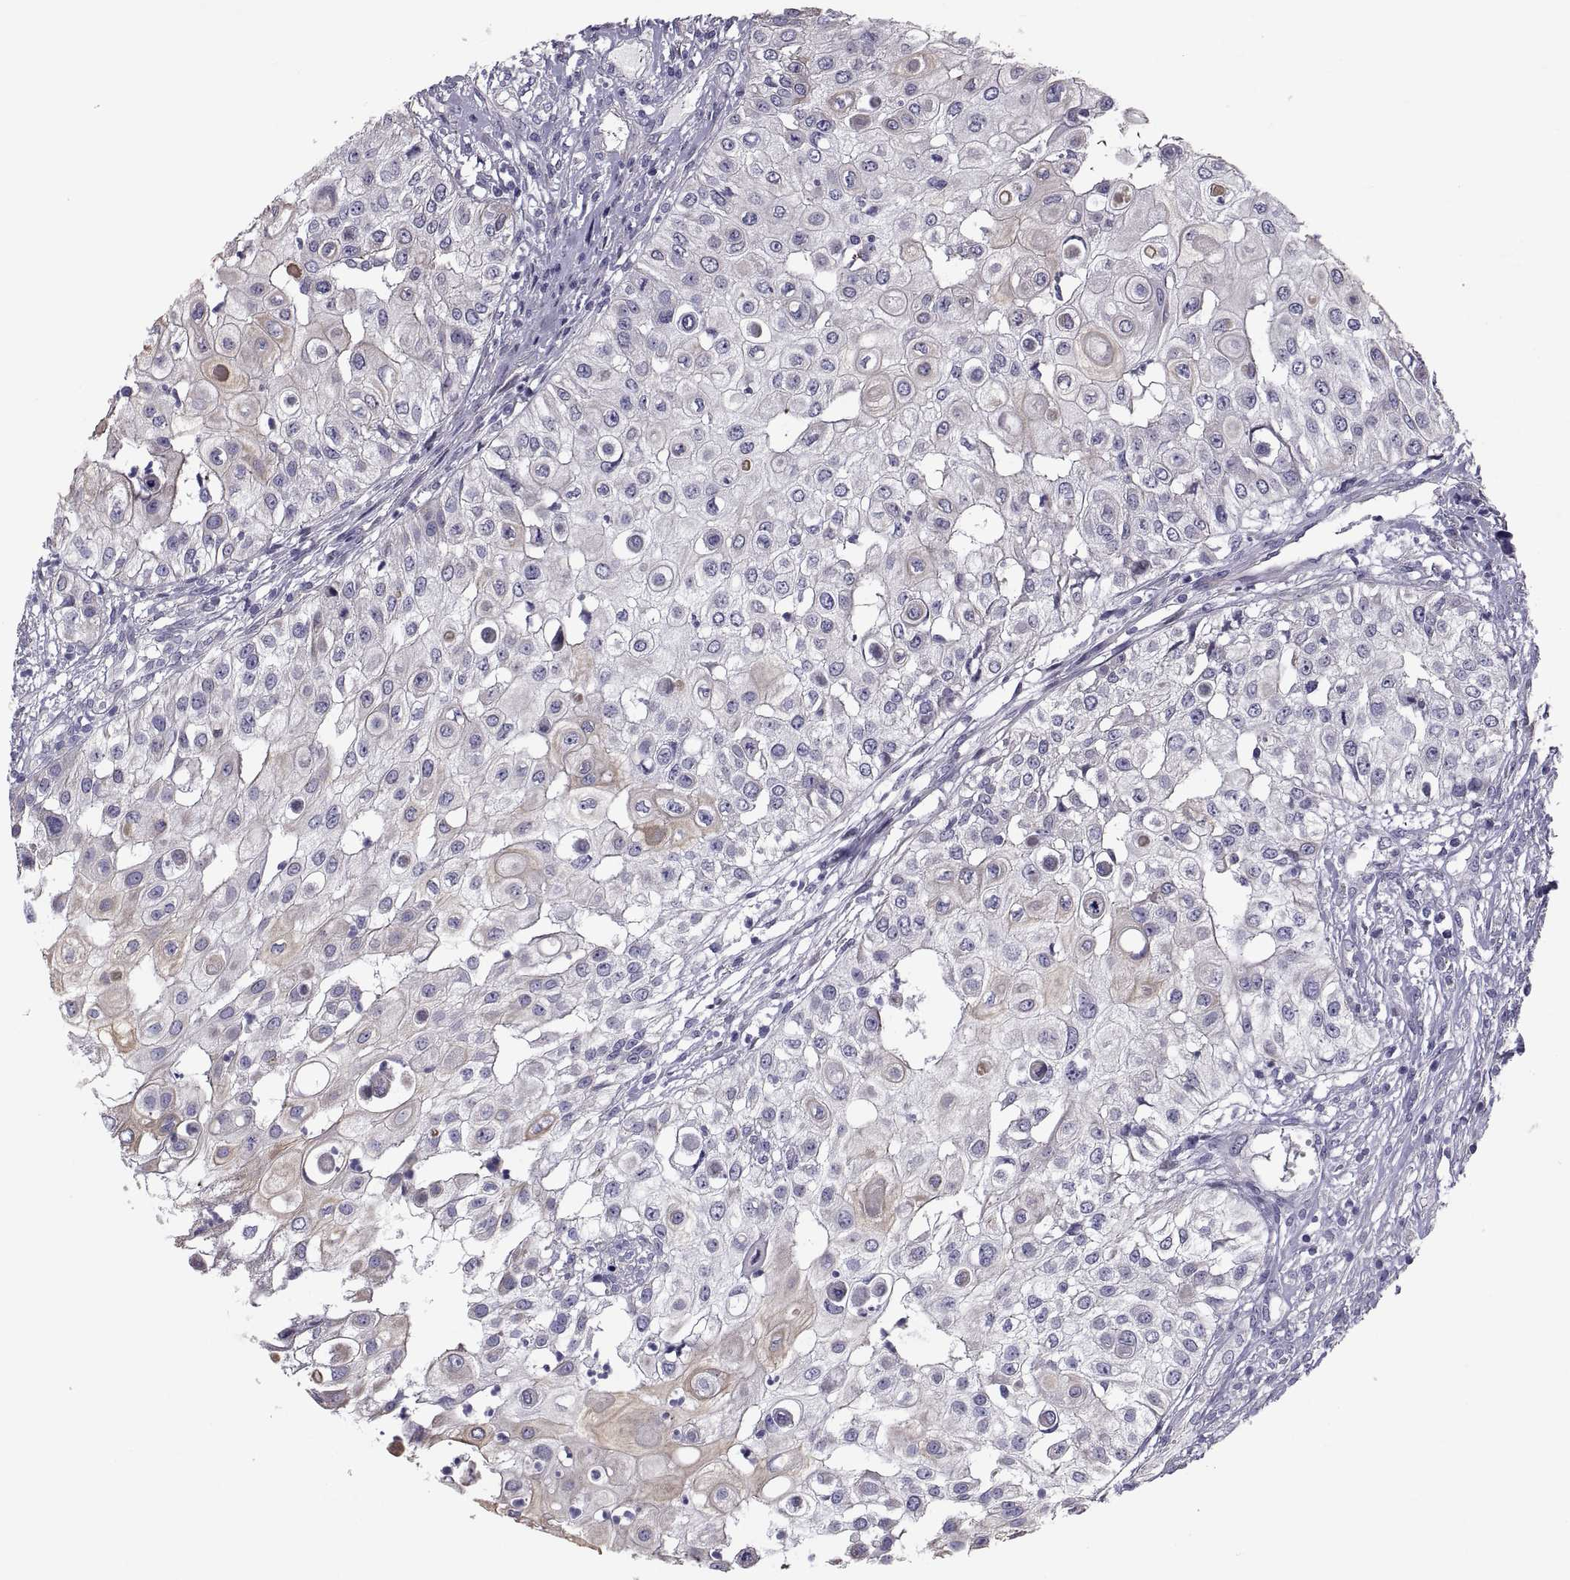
{"staining": {"intensity": "moderate", "quantity": "<25%", "location": "cytoplasmic/membranous"}, "tissue": "urothelial cancer", "cell_type": "Tumor cells", "image_type": "cancer", "snomed": [{"axis": "morphology", "description": "Urothelial carcinoma, High grade"}, {"axis": "topography", "description": "Urinary bladder"}], "caption": "About <25% of tumor cells in urothelial carcinoma (high-grade) display moderate cytoplasmic/membranous protein positivity as visualized by brown immunohistochemical staining.", "gene": "ANO1", "patient": {"sex": "female", "age": 79}}